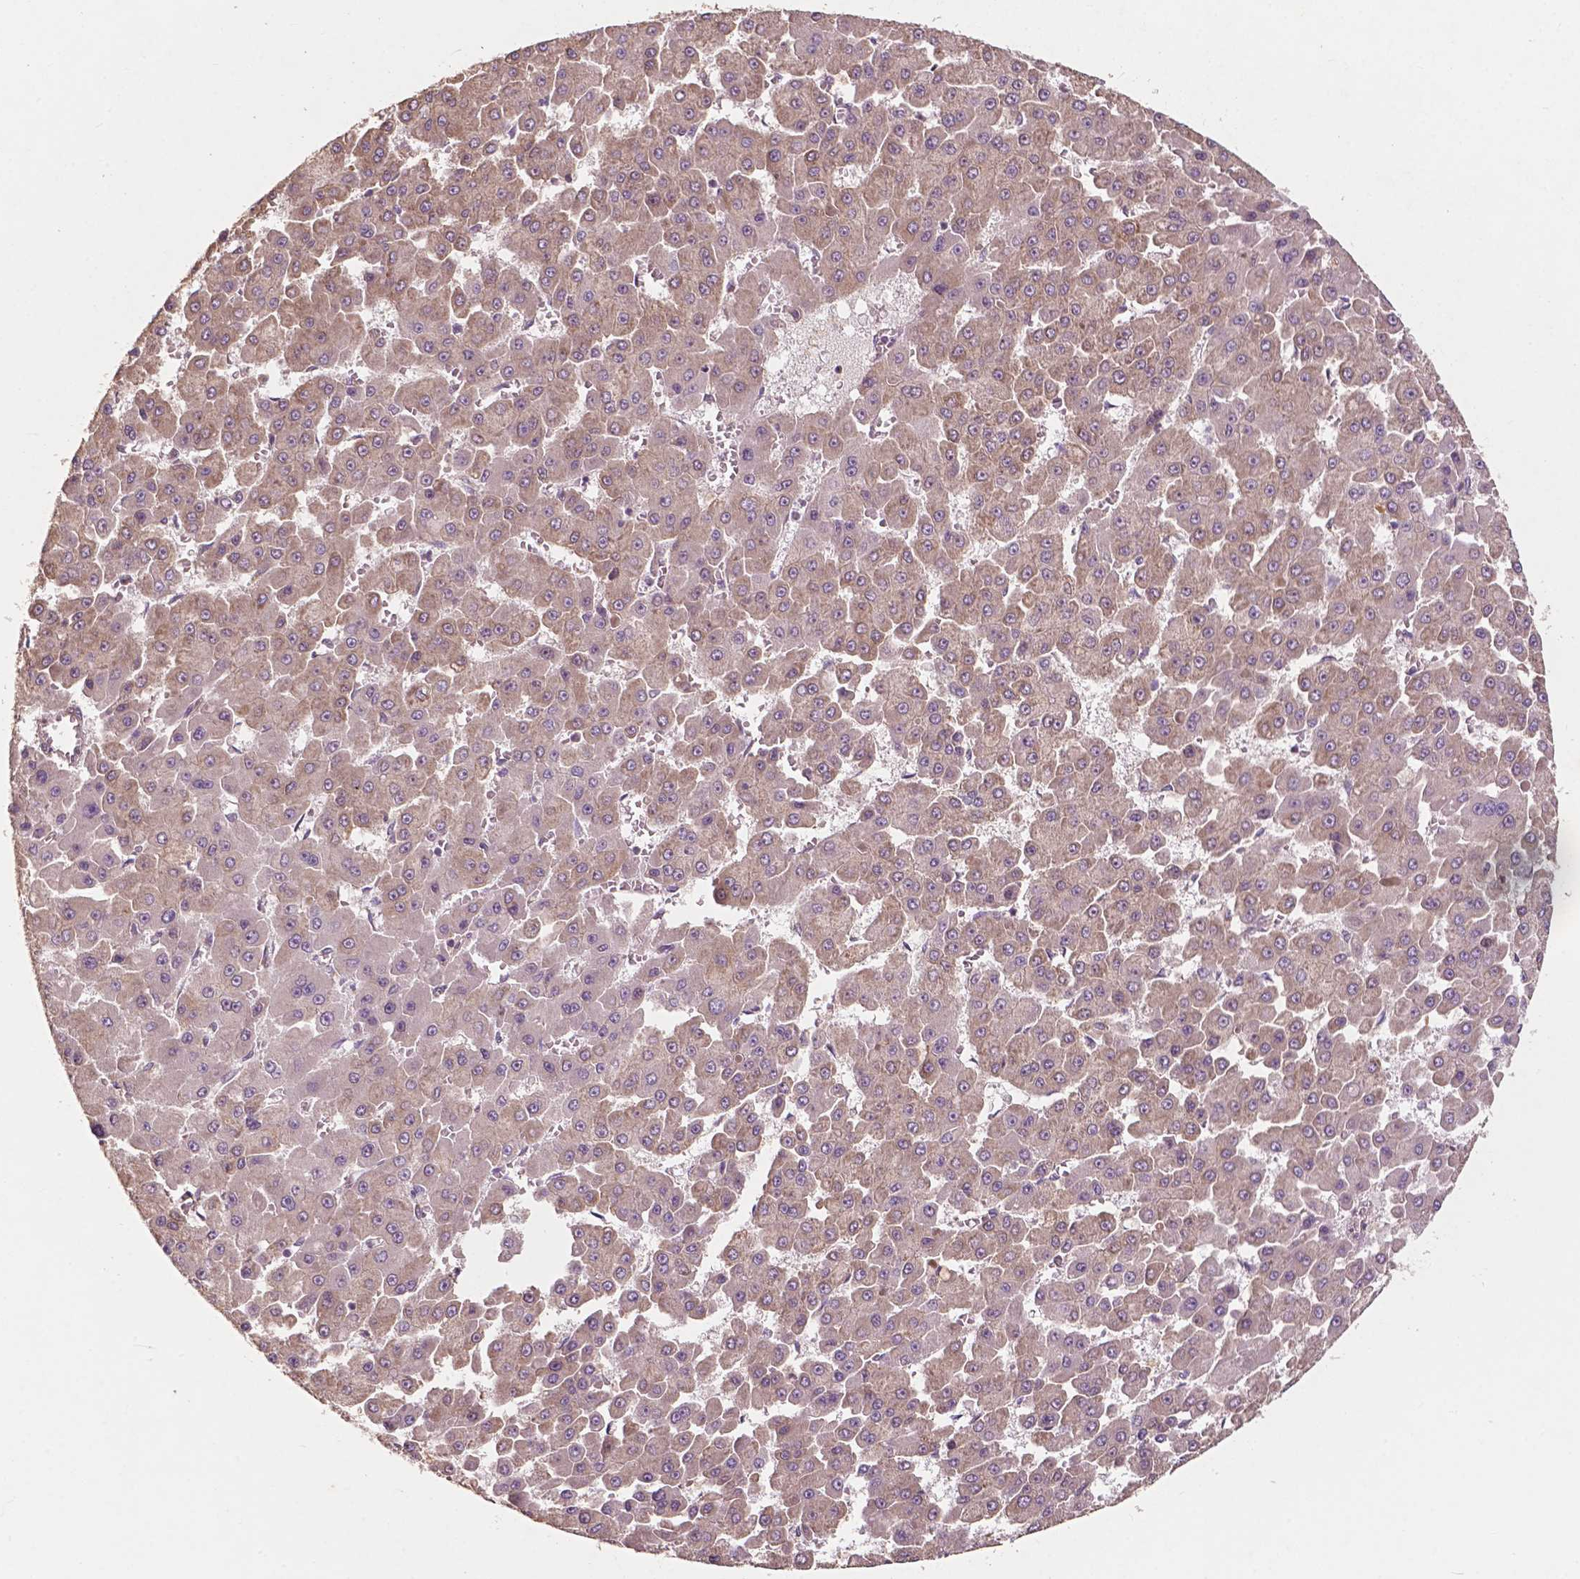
{"staining": {"intensity": "negative", "quantity": "none", "location": "none"}, "tissue": "liver cancer", "cell_type": "Tumor cells", "image_type": "cancer", "snomed": [{"axis": "morphology", "description": "Carcinoma, Hepatocellular, NOS"}, {"axis": "topography", "description": "Liver"}], "caption": "Photomicrograph shows no significant protein staining in tumor cells of liver hepatocellular carcinoma.", "gene": "G3BP1", "patient": {"sex": "male", "age": 78}}